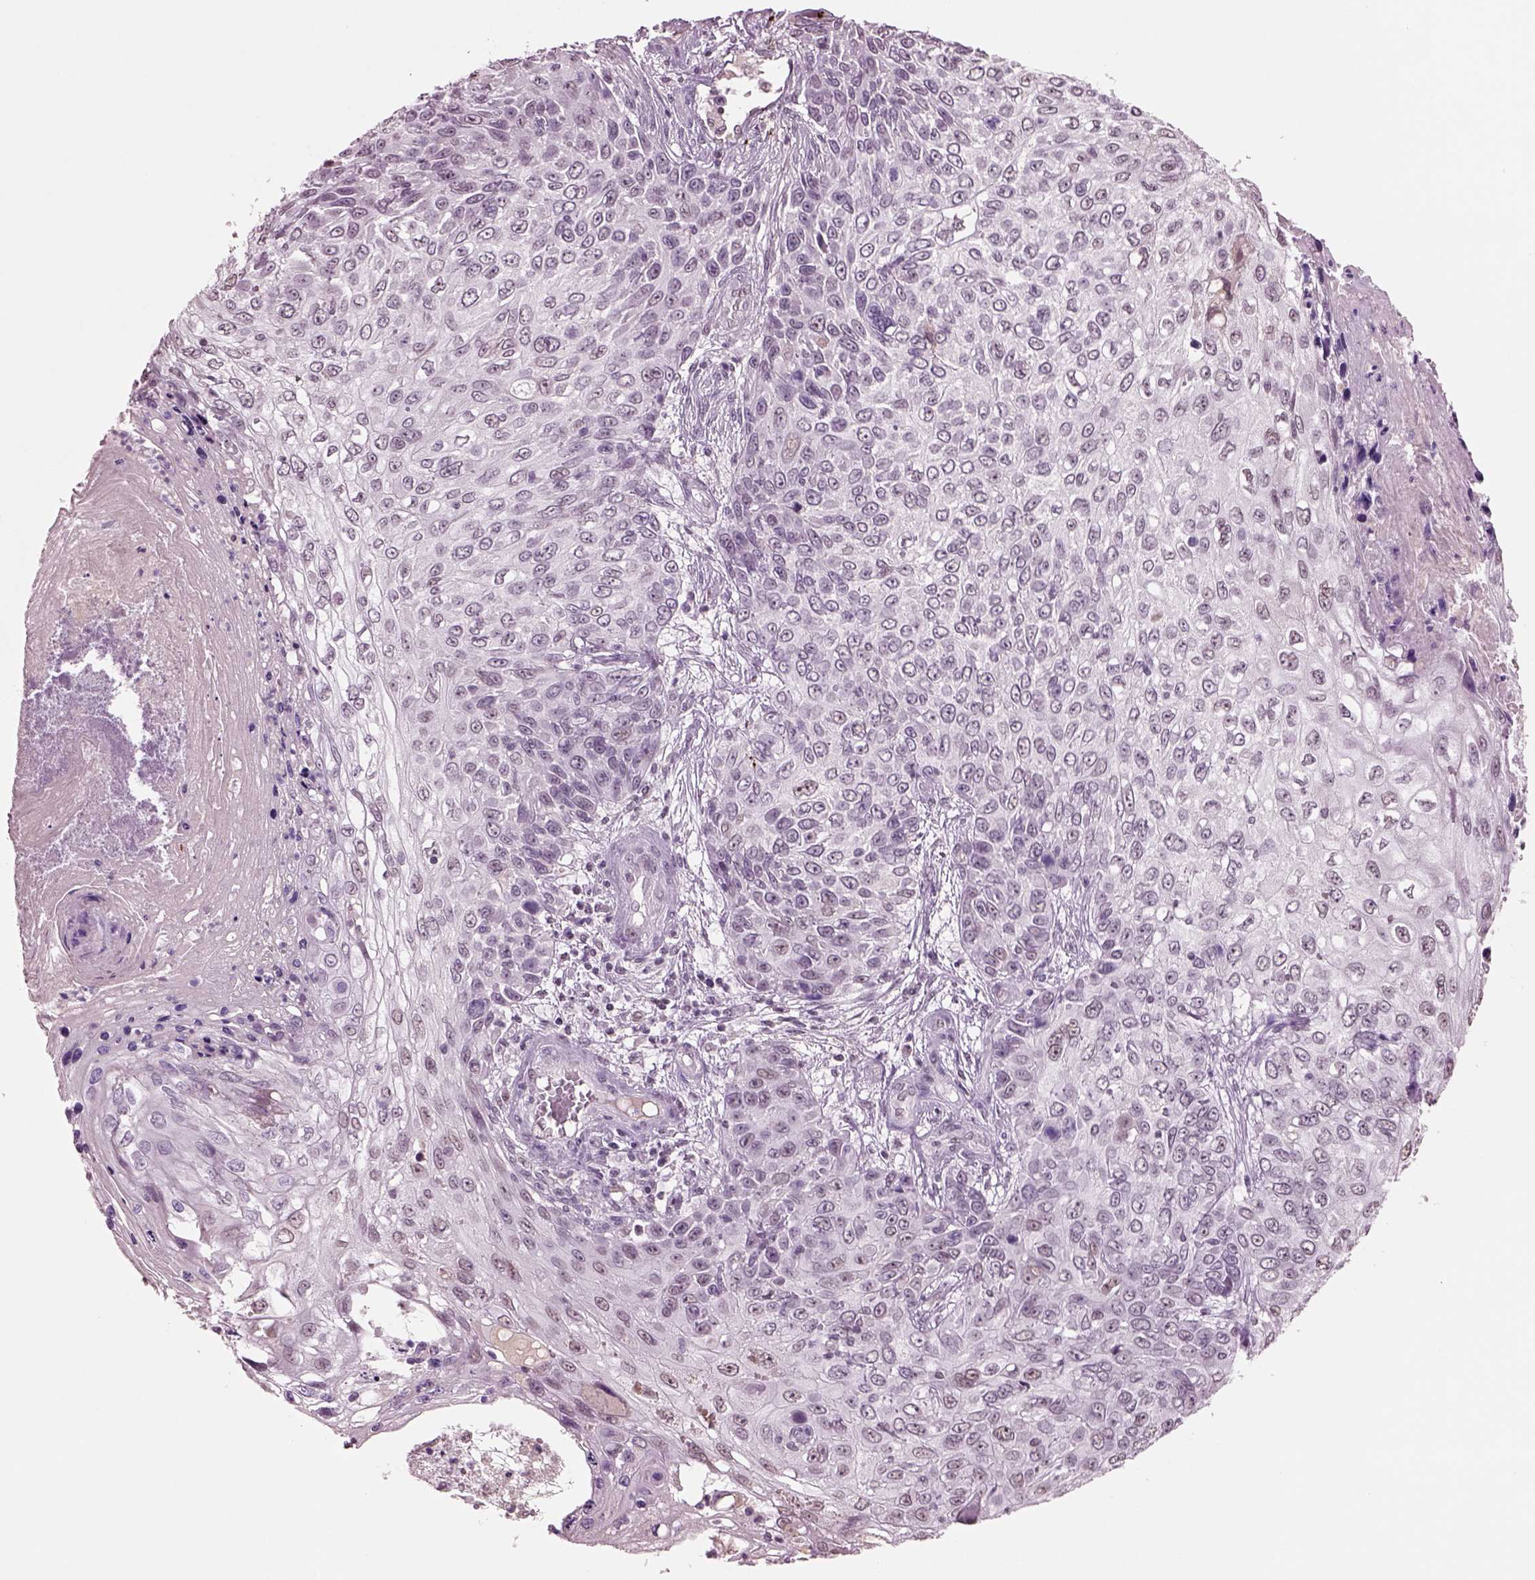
{"staining": {"intensity": "negative", "quantity": "none", "location": "none"}, "tissue": "skin cancer", "cell_type": "Tumor cells", "image_type": "cancer", "snomed": [{"axis": "morphology", "description": "Squamous cell carcinoma, NOS"}, {"axis": "topography", "description": "Skin"}], "caption": "Tumor cells show no significant expression in skin cancer (squamous cell carcinoma). The staining was performed using DAB to visualize the protein expression in brown, while the nuclei were stained in blue with hematoxylin (Magnification: 20x).", "gene": "SEPHS1", "patient": {"sex": "male", "age": 92}}